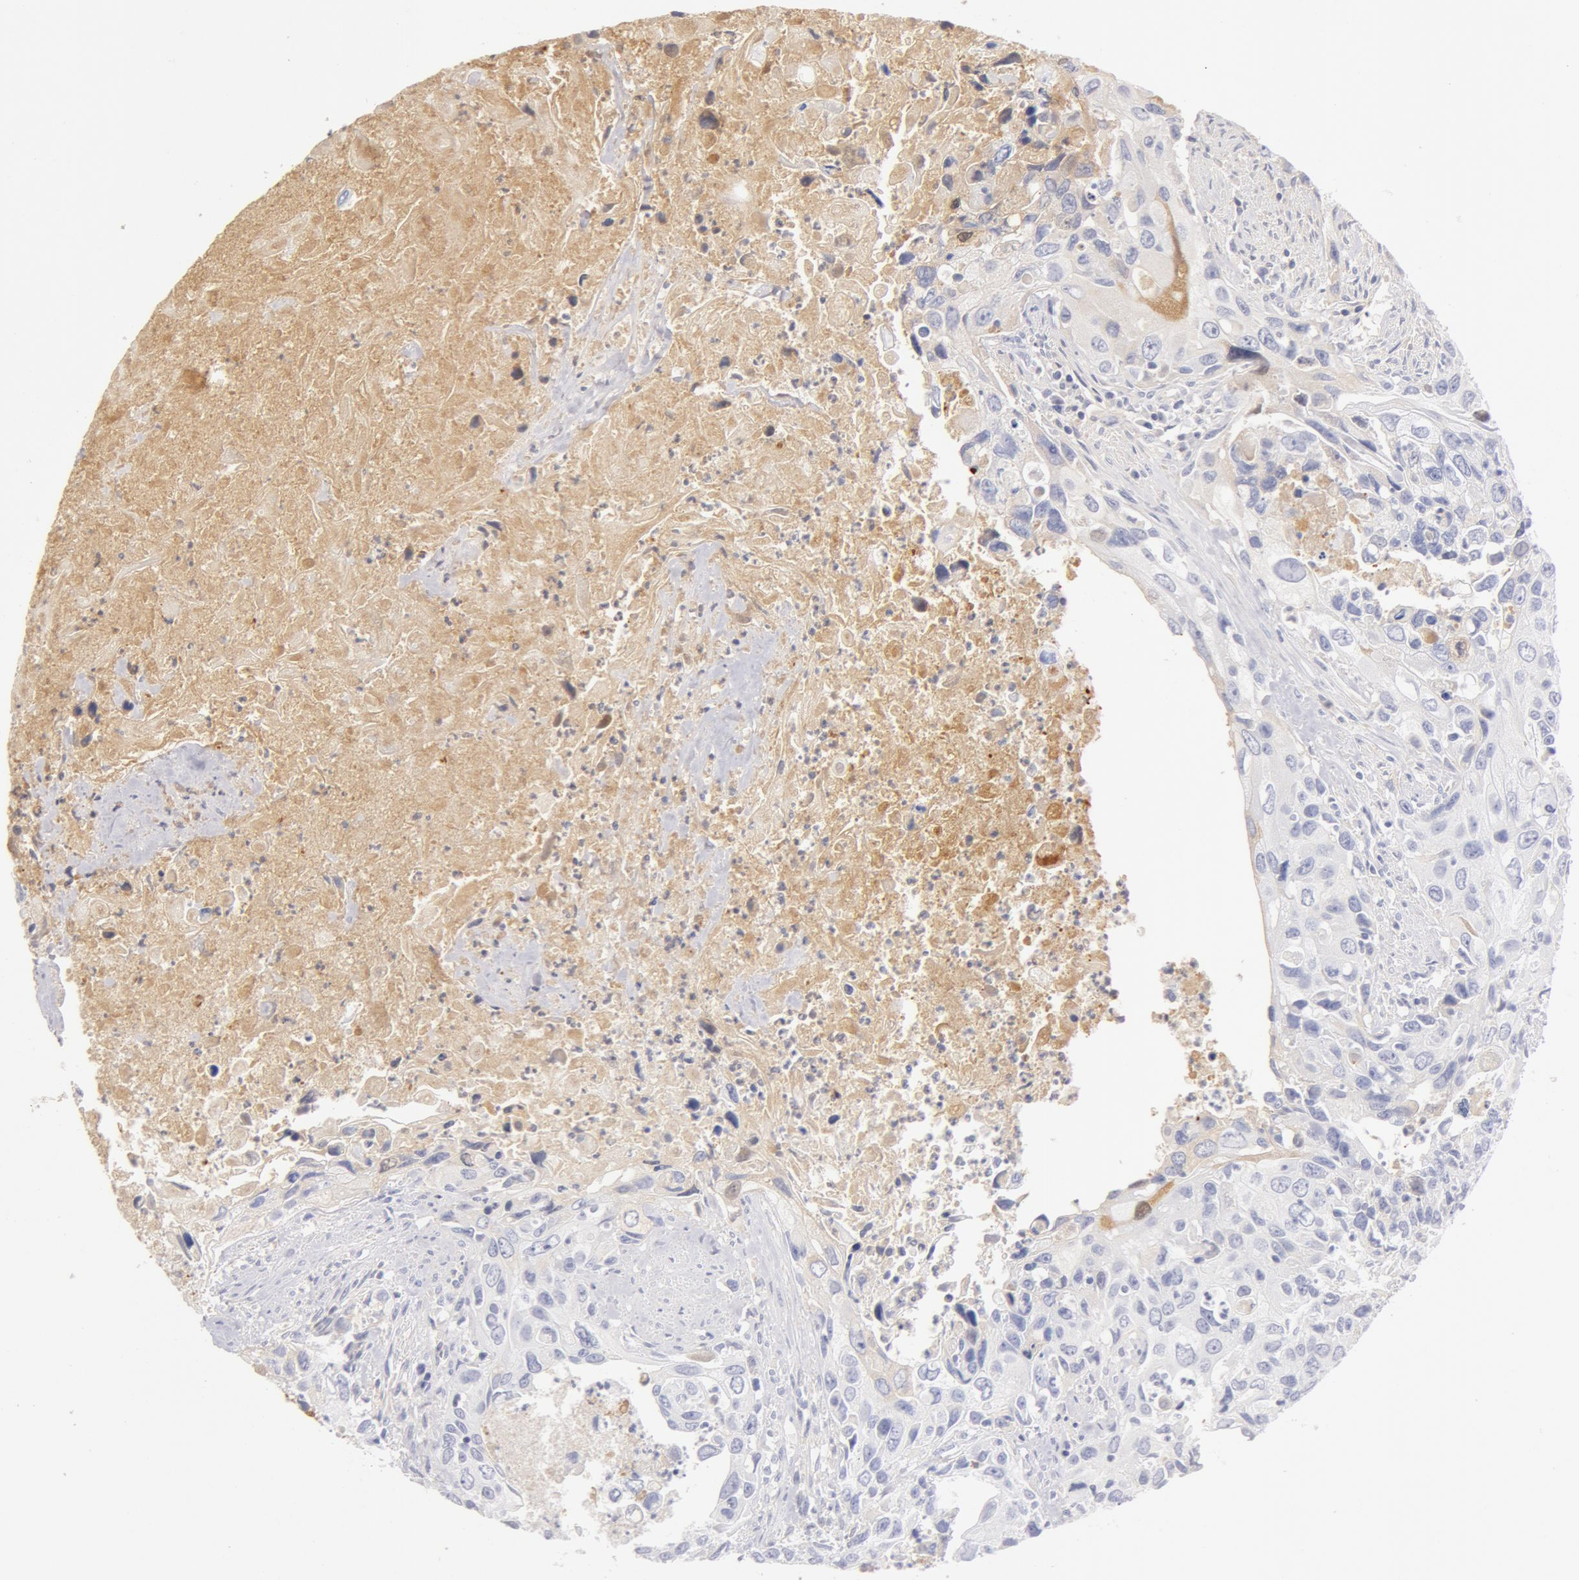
{"staining": {"intensity": "negative", "quantity": "none", "location": "none"}, "tissue": "urothelial cancer", "cell_type": "Tumor cells", "image_type": "cancer", "snomed": [{"axis": "morphology", "description": "Urothelial carcinoma, High grade"}, {"axis": "topography", "description": "Urinary bladder"}], "caption": "High power microscopy photomicrograph of an immunohistochemistry histopathology image of high-grade urothelial carcinoma, revealing no significant staining in tumor cells.", "gene": "AHSG", "patient": {"sex": "male", "age": 71}}